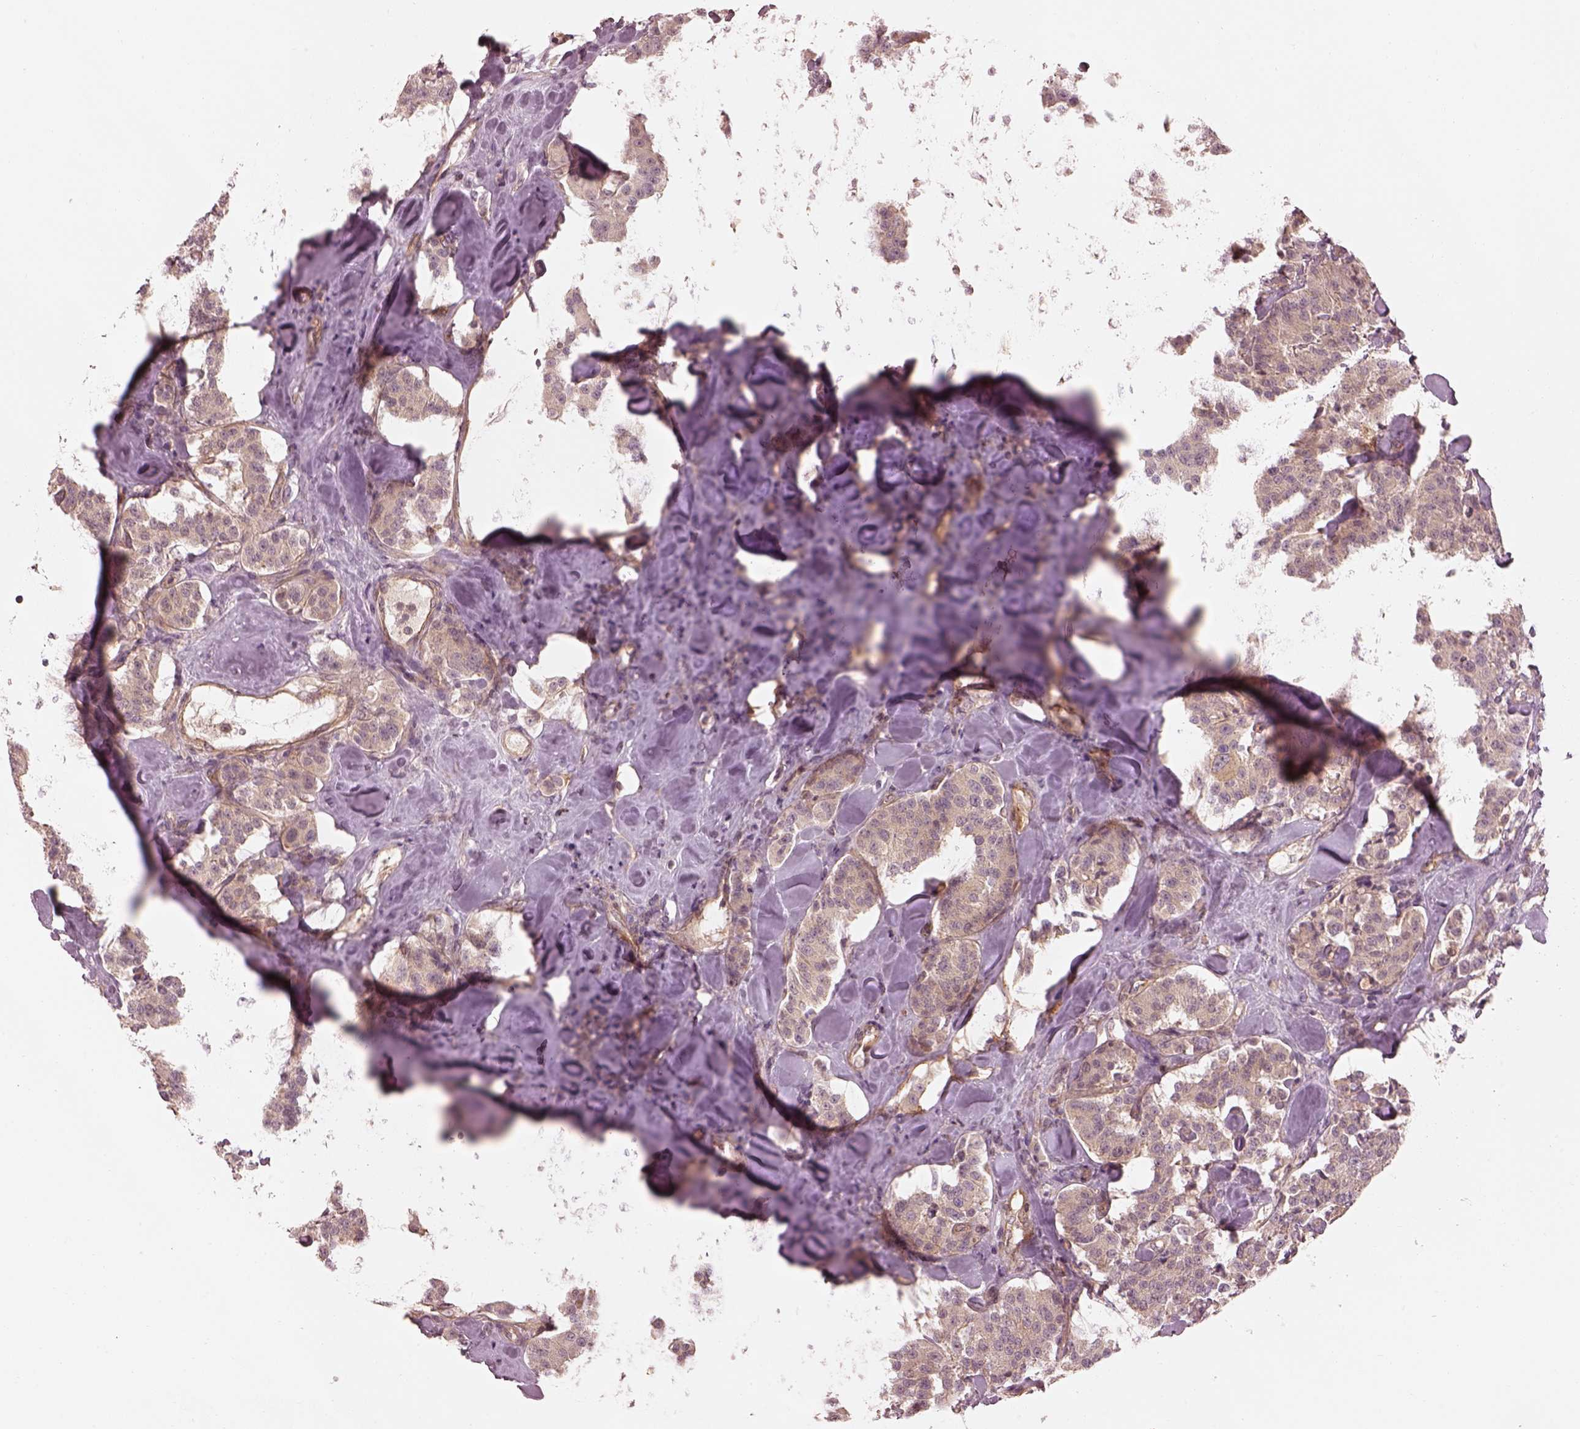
{"staining": {"intensity": "negative", "quantity": "none", "location": "none"}, "tissue": "carcinoid", "cell_type": "Tumor cells", "image_type": "cancer", "snomed": [{"axis": "morphology", "description": "Carcinoid, malignant, NOS"}, {"axis": "topography", "description": "Pancreas"}], "caption": "A high-resolution photomicrograph shows immunohistochemistry (IHC) staining of malignant carcinoid, which exhibits no significant staining in tumor cells.", "gene": "FAM107B", "patient": {"sex": "male", "age": 41}}